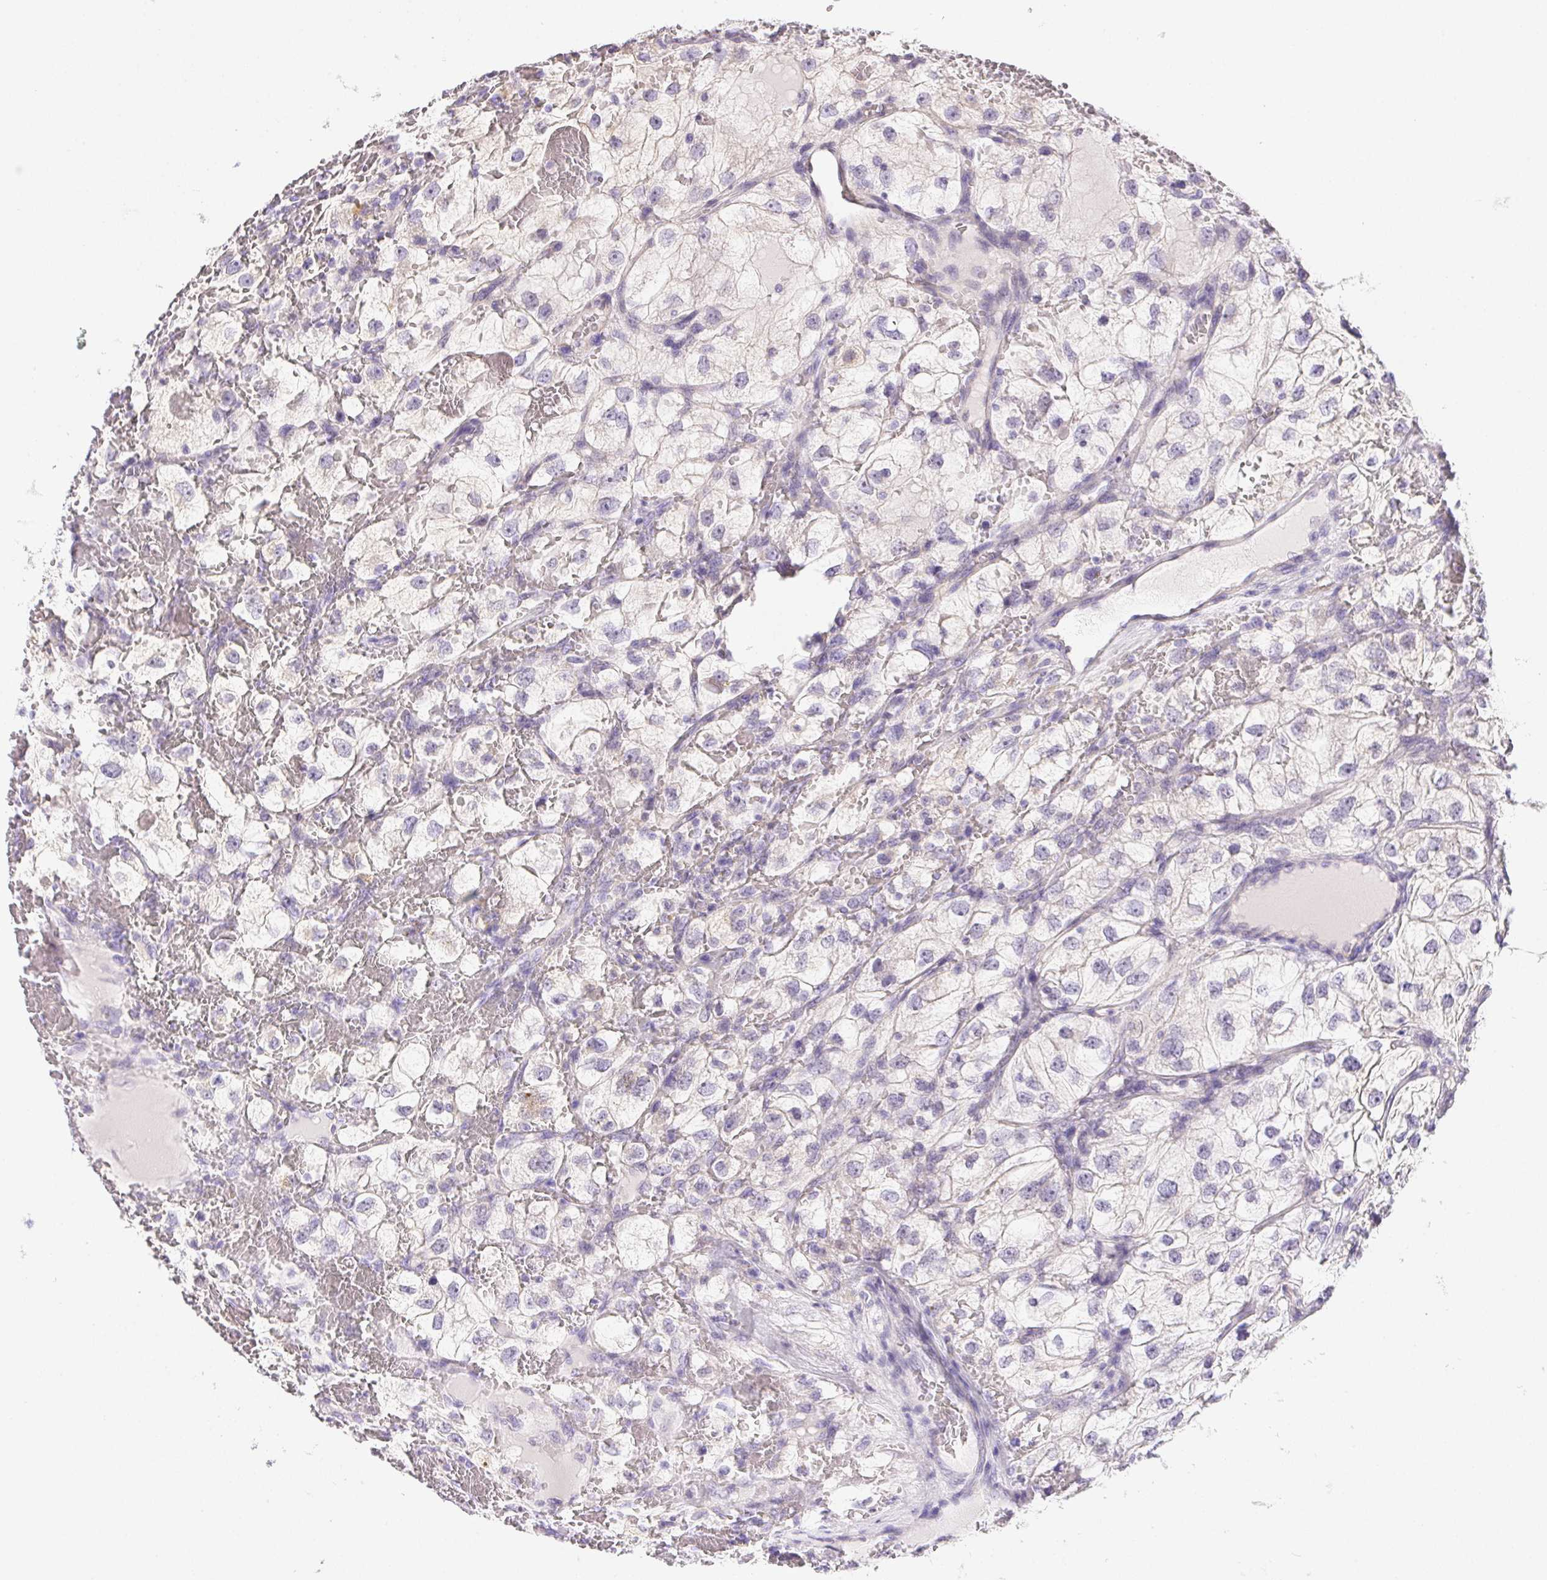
{"staining": {"intensity": "negative", "quantity": "none", "location": "none"}, "tissue": "renal cancer", "cell_type": "Tumor cells", "image_type": "cancer", "snomed": [{"axis": "morphology", "description": "Adenocarcinoma, NOS"}, {"axis": "topography", "description": "Kidney"}], "caption": "Immunohistochemical staining of renal adenocarcinoma exhibits no significant expression in tumor cells. (Brightfield microscopy of DAB IHC at high magnification).", "gene": "PNLIP", "patient": {"sex": "male", "age": 59}}